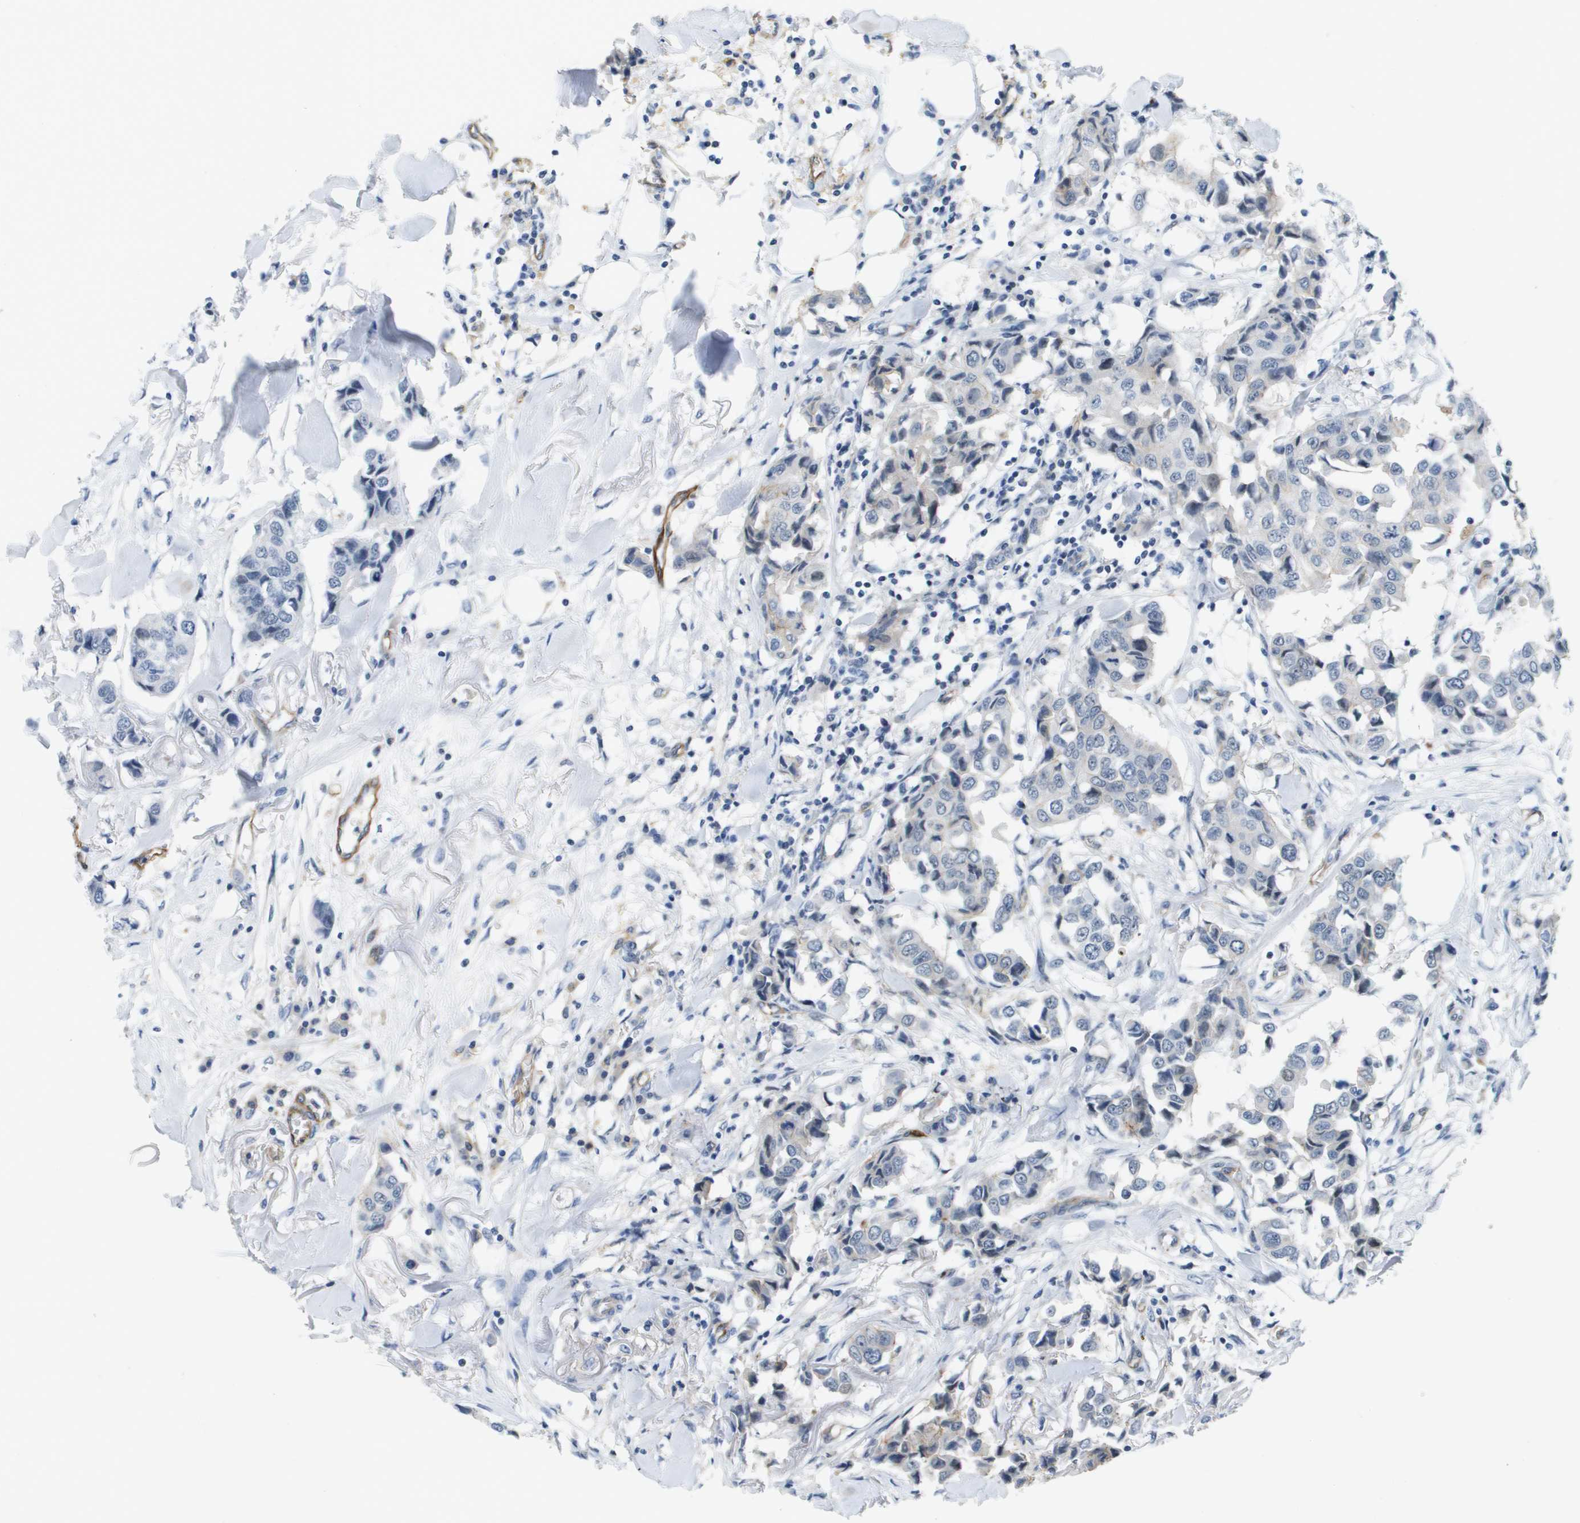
{"staining": {"intensity": "negative", "quantity": "none", "location": "none"}, "tissue": "breast cancer", "cell_type": "Tumor cells", "image_type": "cancer", "snomed": [{"axis": "morphology", "description": "Duct carcinoma"}, {"axis": "topography", "description": "Breast"}], "caption": "Breast infiltrating ductal carcinoma stained for a protein using IHC demonstrates no staining tumor cells.", "gene": "ITGA6", "patient": {"sex": "female", "age": 80}}